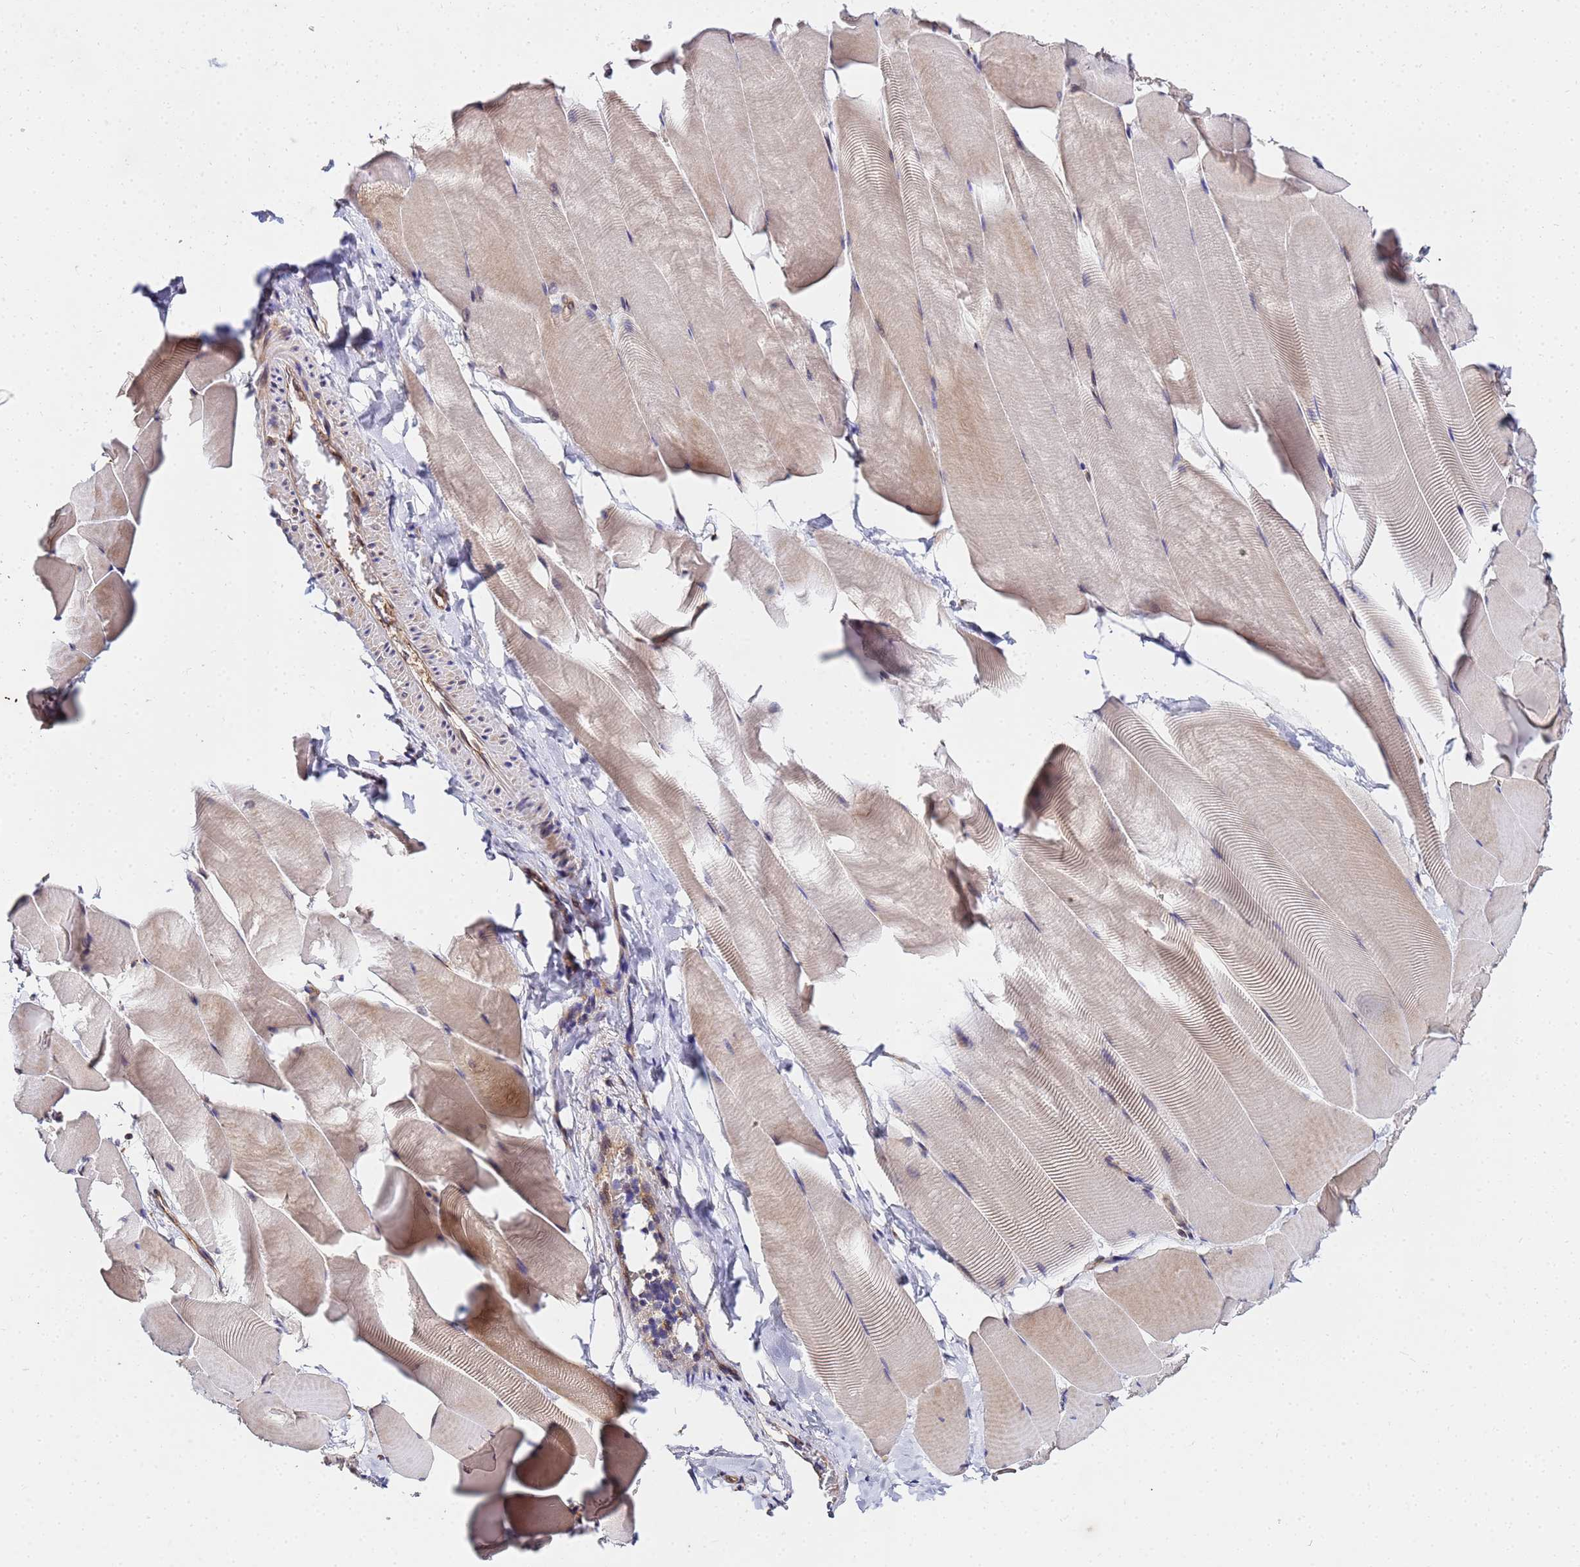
{"staining": {"intensity": "negative", "quantity": "none", "location": "none"}, "tissue": "skeletal muscle", "cell_type": "Myocytes", "image_type": "normal", "snomed": [{"axis": "morphology", "description": "Normal tissue, NOS"}, {"axis": "topography", "description": "Skeletal muscle"}], "caption": "Immunohistochemical staining of normal skeletal muscle exhibits no significant staining in myocytes. (Immunohistochemistry, brightfield microscopy, high magnification).", "gene": "UNC93B1", "patient": {"sex": "male", "age": 25}}